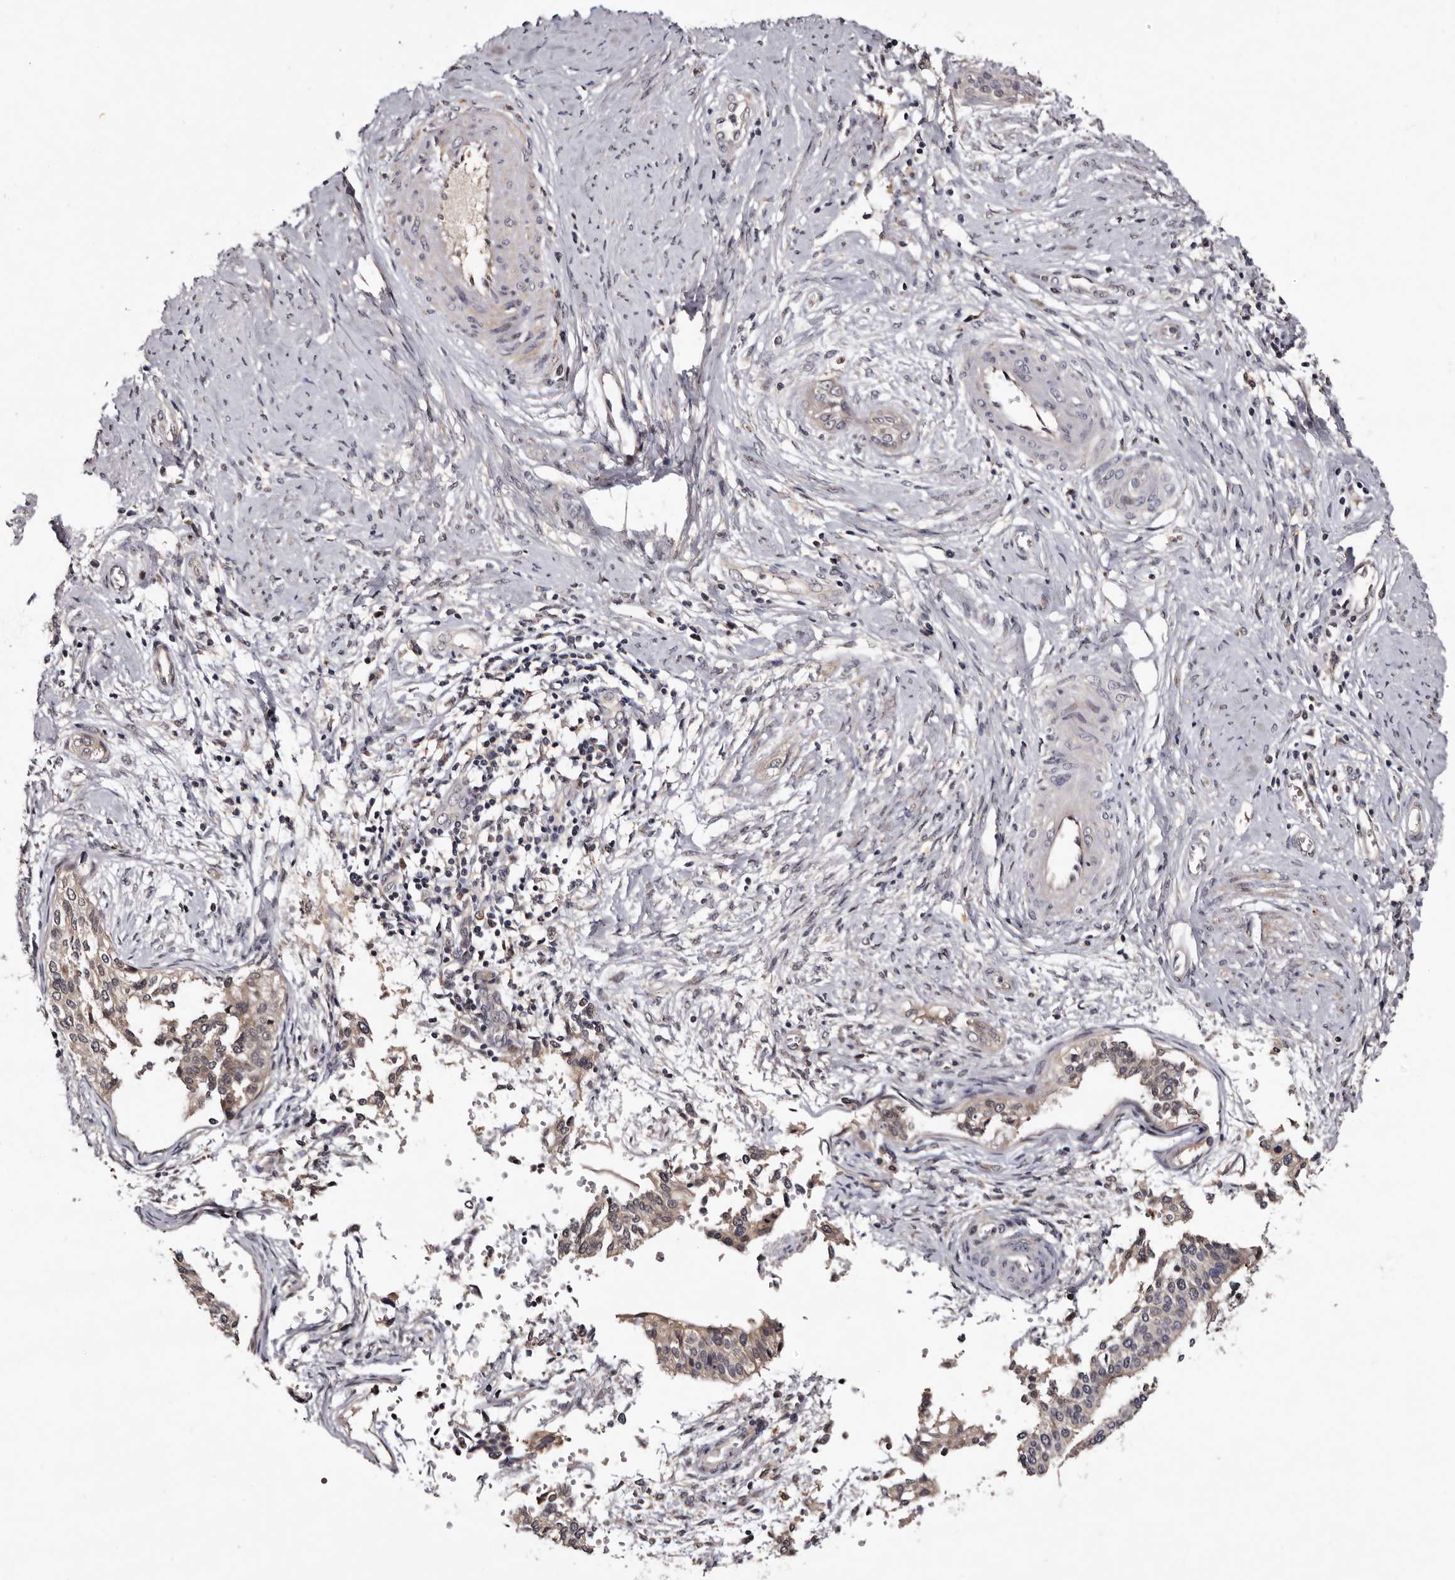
{"staining": {"intensity": "weak", "quantity": "<25%", "location": "cytoplasmic/membranous"}, "tissue": "cervical cancer", "cell_type": "Tumor cells", "image_type": "cancer", "snomed": [{"axis": "morphology", "description": "Squamous cell carcinoma, NOS"}, {"axis": "topography", "description": "Cervix"}], "caption": "Squamous cell carcinoma (cervical) was stained to show a protein in brown. There is no significant expression in tumor cells. (DAB (3,3'-diaminobenzidine) immunohistochemistry (IHC) visualized using brightfield microscopy, high magnification).", "gene": "LANCL2", "patient": {"sex": "female", "age": 37}}